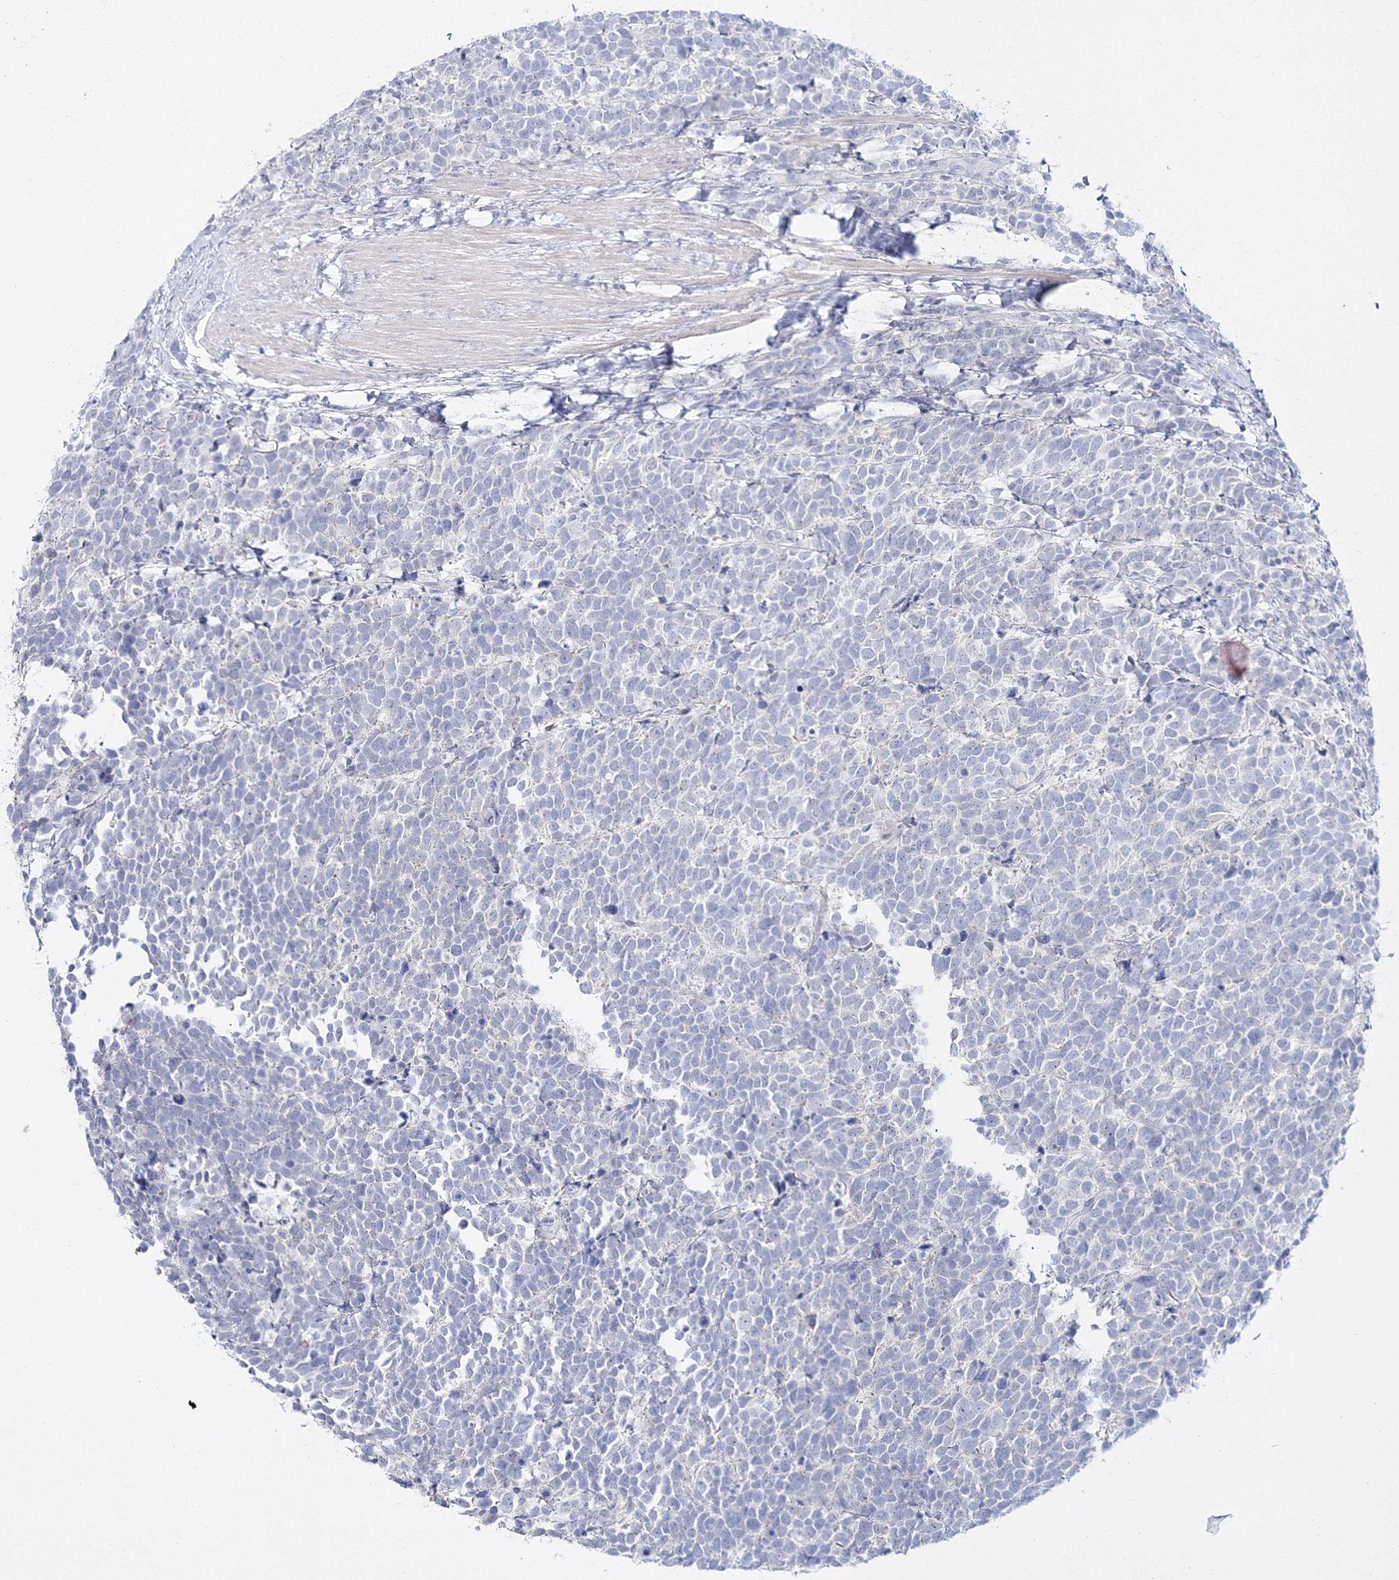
{"staining": {"intensity": "negative", "quantity": "none", "location": "none"}, "tissue": "urothelial cancer", "cell_type": "Tumor cells", "image_type": "cancer", "snomed": [{"axis": "morphology", "description": "Urothelial carcinoma, High grade"}, {"axis": "topography", "description": "Urinary bladder"}], "caption": "IHC micrograph of urothelial cancer stained for a protein (brown), which exhibits no expression in tumor cells.", "gene": "NEU4", "patient": {"sex": "female", "age": 82}}